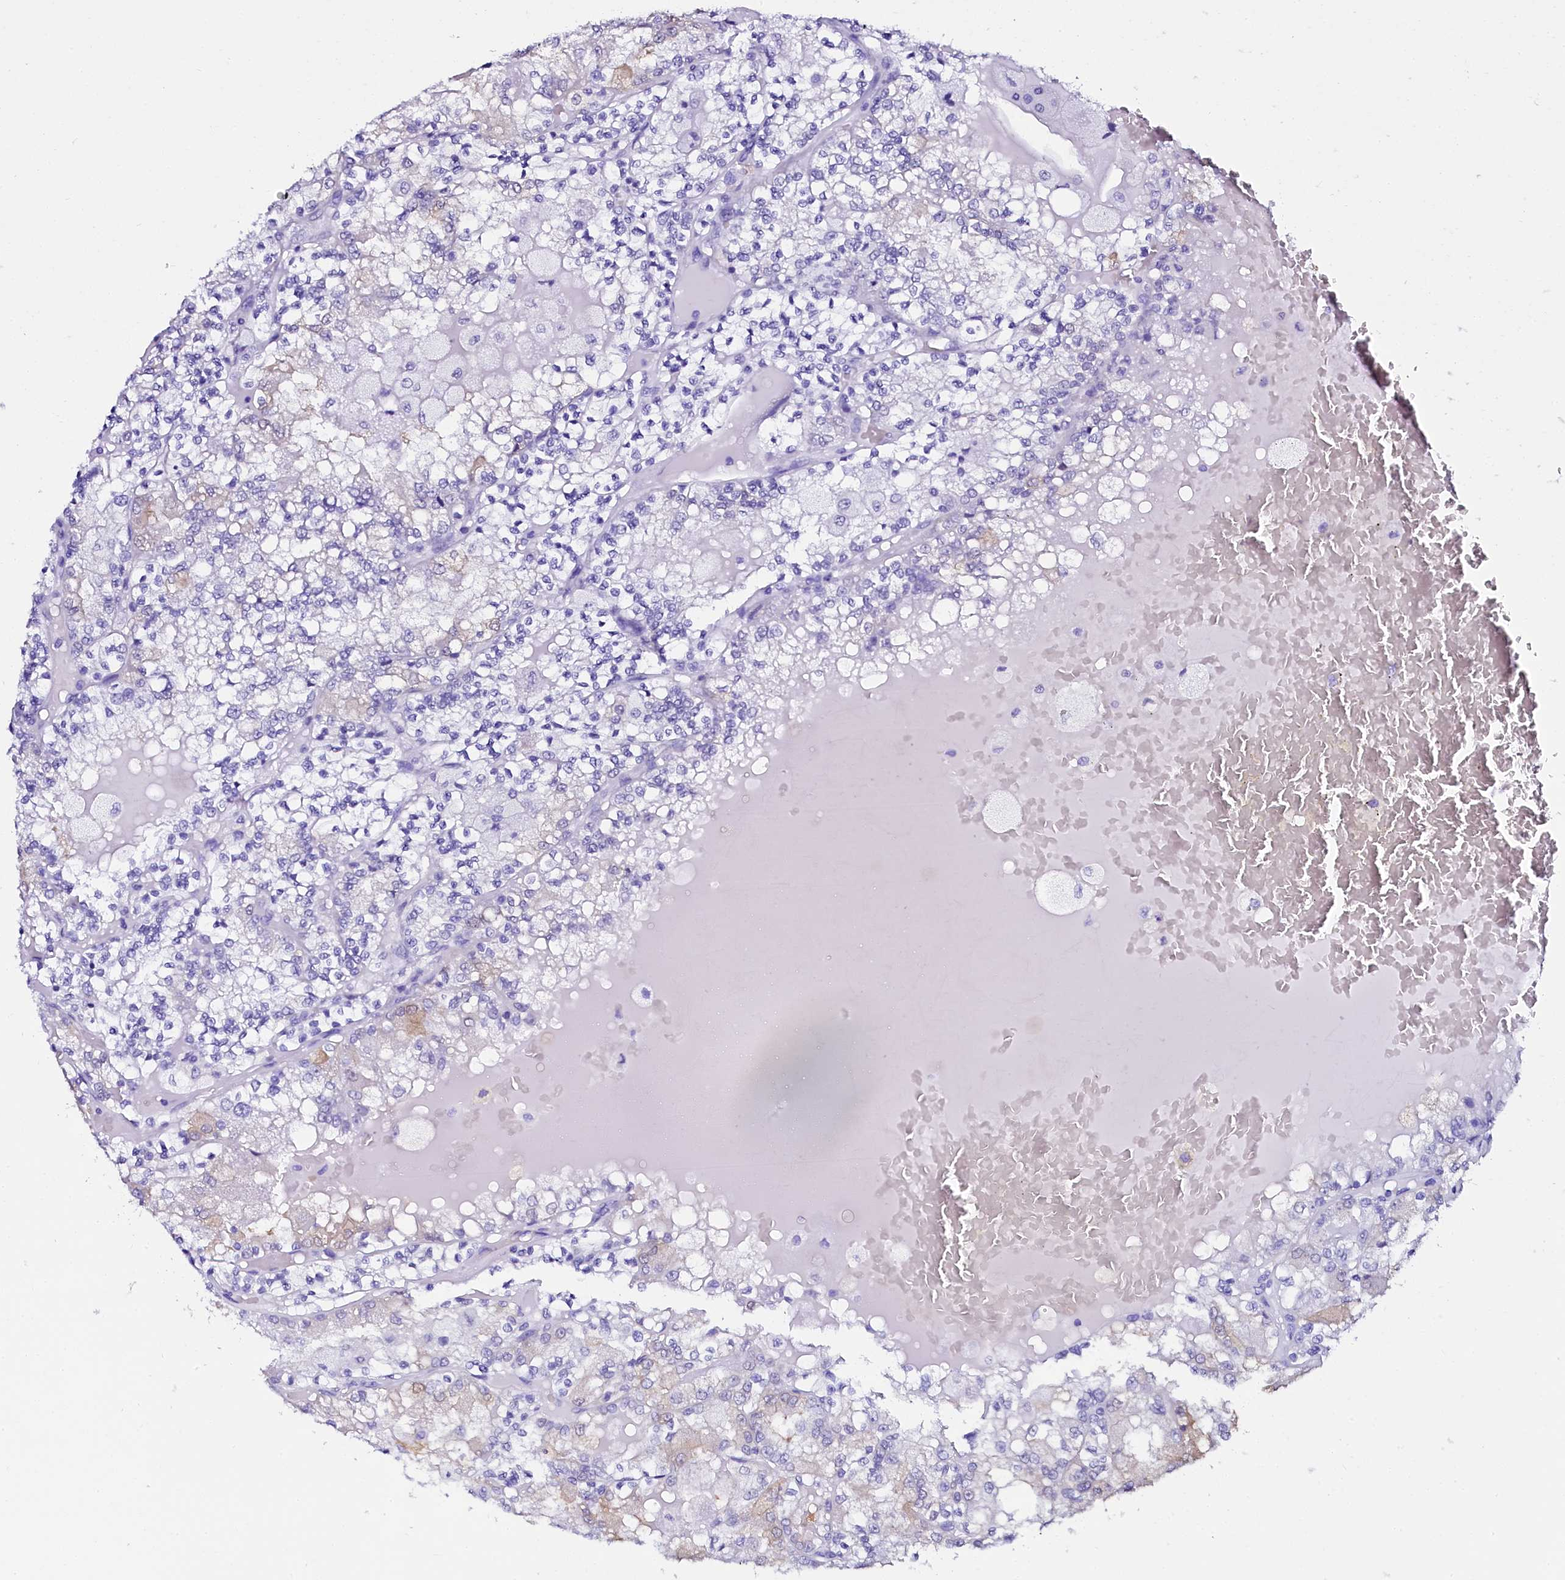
{"staining": {"intensity": "negative", "quantity": "none", "location": "none"}, "tissue": "renal cancer", "cell_type": "Tumor cells", "image_type": "cancer", "snomed": [{"axis": "morphology", "description": "Adenocarcinoma, NOS"}, {"axis": "topography", "description": "Kidney"}], "caption": "IHC image of human renal adenocarcinoma stained for a protein (brown), which shows no positivity in tumor cells. Nuclei are stained in blue.", "gene": "SORD", "patient": {"sex": "female", "age": 56}}